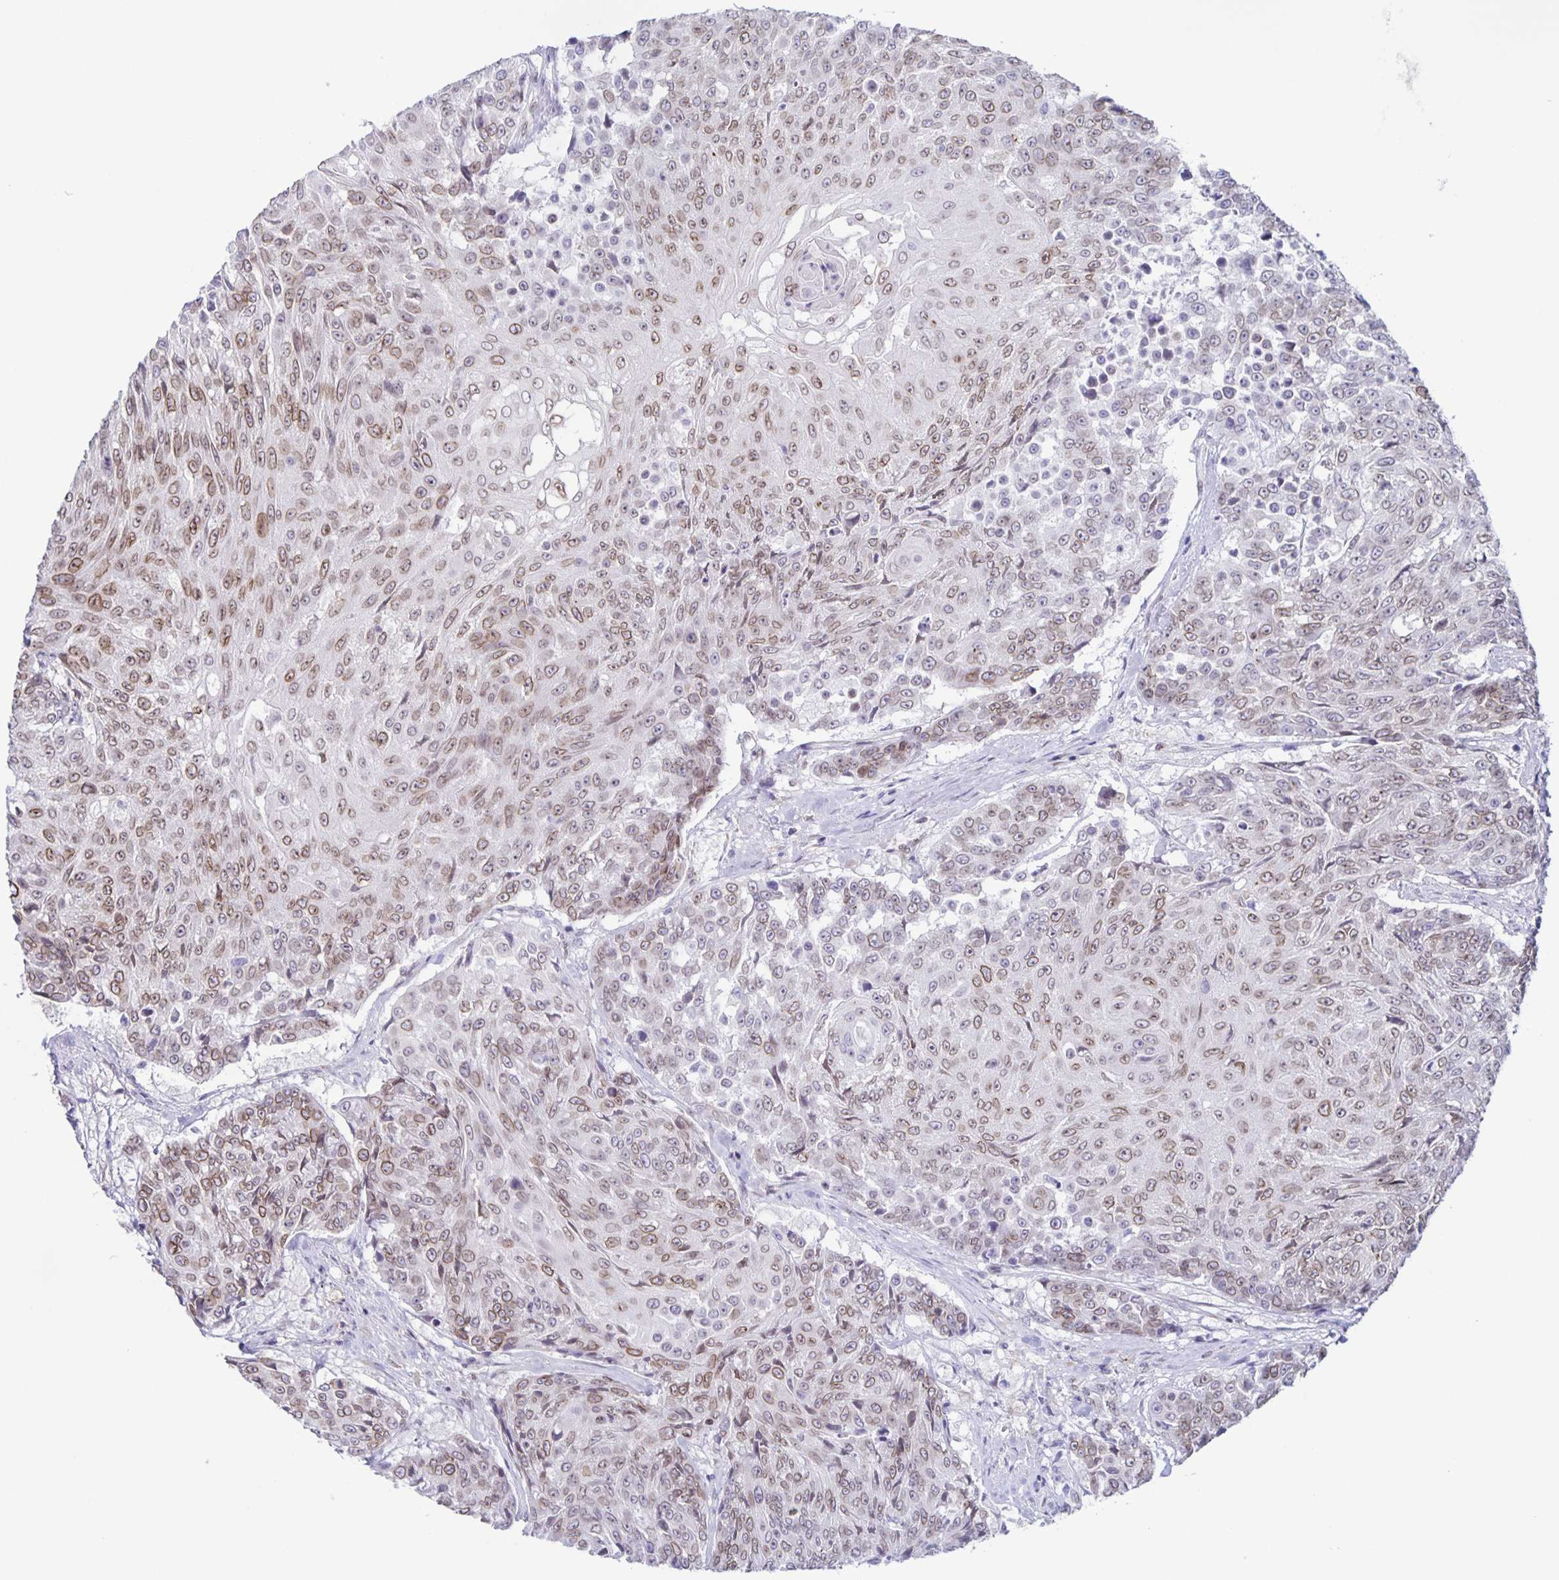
{"staining": {"intensity": "weak", "quantity": "25%-75%", "location": "cytoplasmic/membranous,nuclear"}, "tissue": "urothelial cancer", "cell_type": "Tumor cells", "image_type": "cancer", "snomed": [{"axis": "morphology", "description": "Urothelial carcinoma, High grade"}, {"axis": "topography", "description": "Urinary bladder"}], "caption": "Immunohistochemical staining of high-grade urothelial carcinoma exhibits weak cytoplasmic/membranous and nuclear protein staining in approximately 25%-75% of tumor cells.", "gene": "SYNE2", "patient": {"sex": "female", "age": 63}}